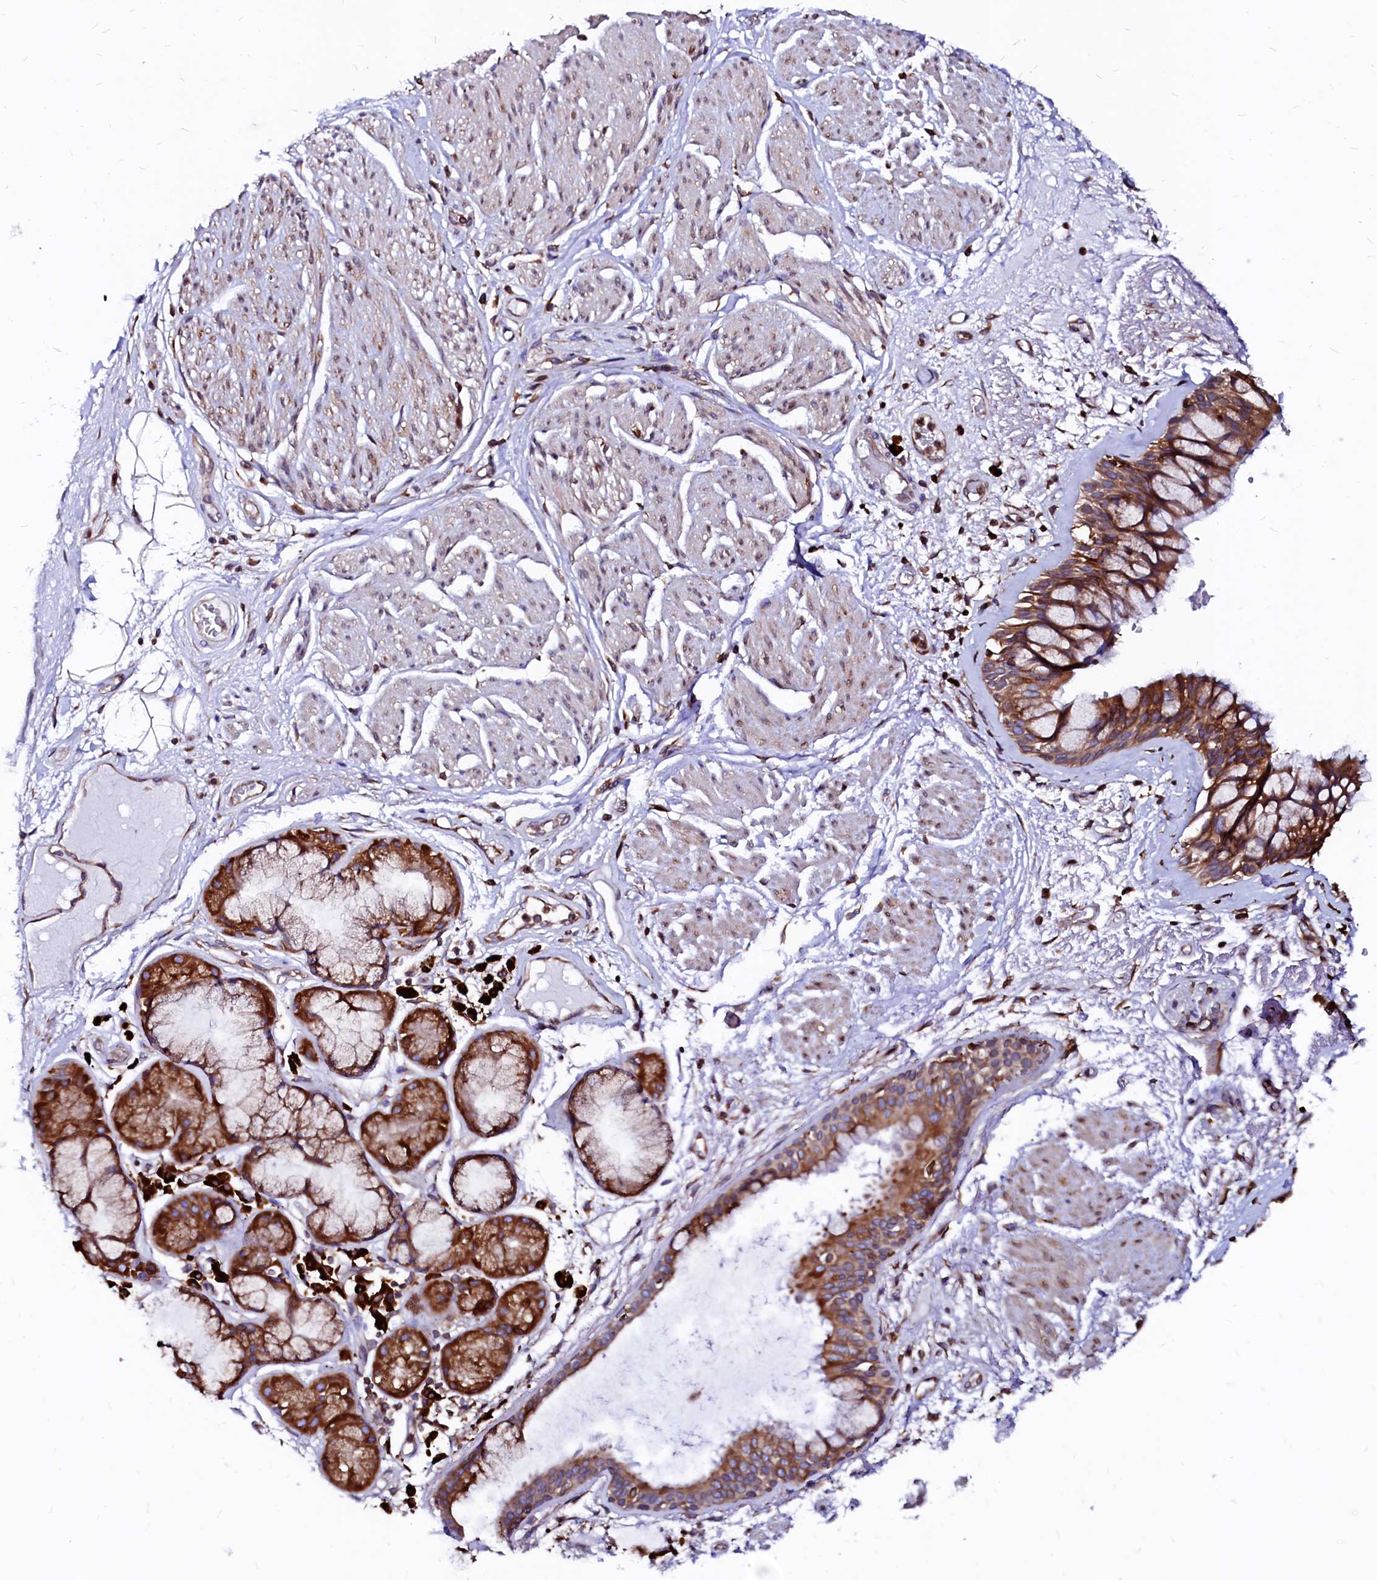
{"staining": {"intensity": "moderate", "quantity": "25%-75%", "location": "cytoplasmic/membranous"}, "tissue": "adipose tissue", "cell_type": "Adipocytes", "image_type": "normal", "snomed": [{"axis": "morphology", "description": "Normal tissue, NOS"}, {"axis": "topography", "description": "Bronchus"}], "caption": "Adipocytes reveal medium levels of moderate cytoplasmic/membranous positivity in approximately 25%-75% of cells in normal adipose tissue.", "gene": "DERL1", "patient": {"sex": "male", "age": 66}}